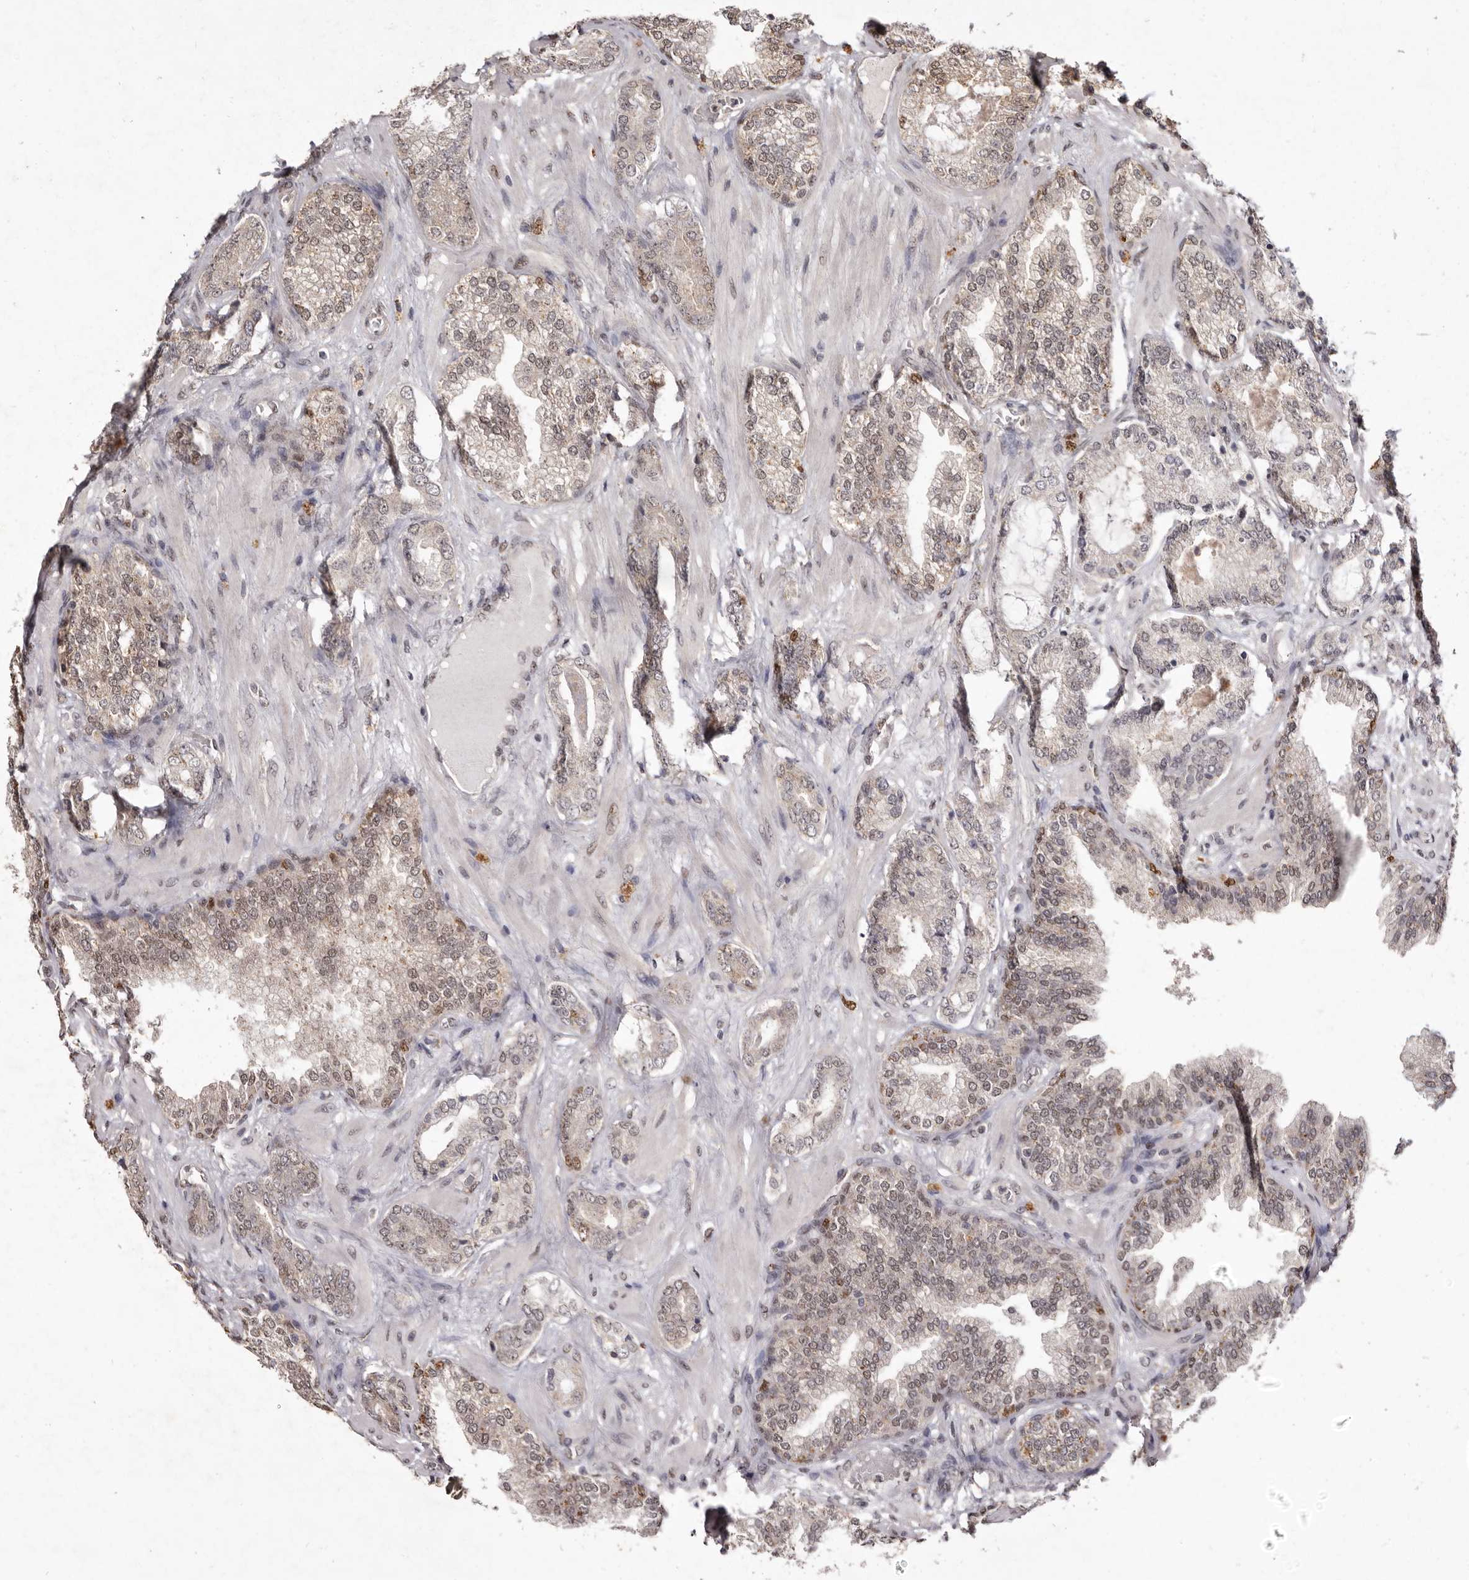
{"staining": {"intensity": "moderate", "quantity": "25%-75%", "location": "nuclear"}, "tissue": "prostate cancer", "cell_type": "Tumor cells", "image_type": "cancer", "snomed": [{"axis": "morphology", "description": "Adenocarcinoma, High grade"}, {"axis": "topography", "description": "Prostate"}], "caption": "A high-resolution image shows immunohistochemistry (IHC) staining of prostate cancer (high-grade adenocarcinoma), which demonstrates moderate nuclear expression in approximately 25%-75% of tumor cells.", "gene": "NOTCH1", "patient": {"sex": "male", "age": 58}}